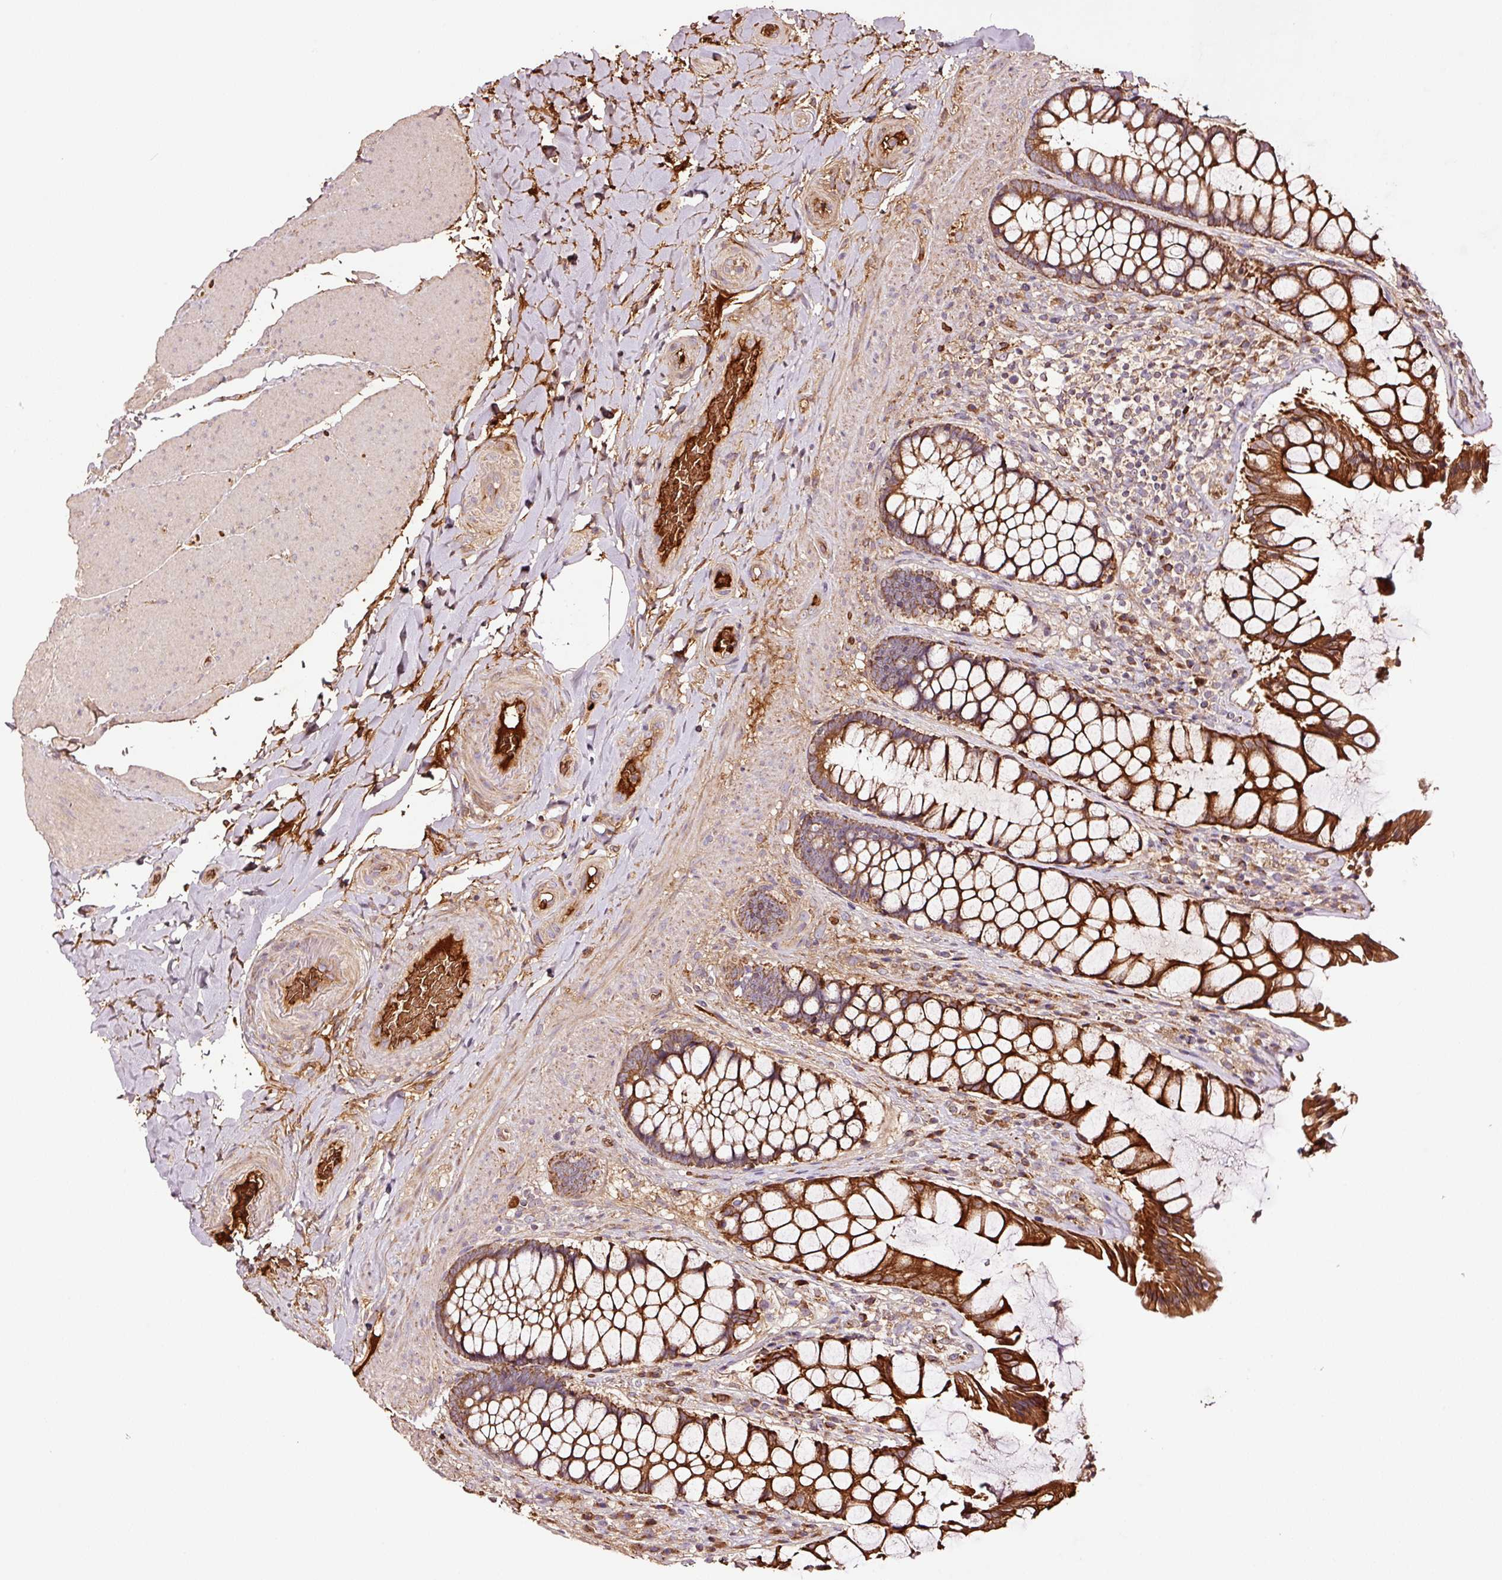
{"staining": {"intensity": "strong", "quantity": ">75%", "location": "cytoplasmic/membranous"}, "tissue": "rectum", "cell_type": "Glandular cells", "image_type": "normal", "snomed": [{"axis": "morphology", "description": "Normal tissue, NOS"}, {"axis": "topography", "description": "Rectum"}], "caption": "A photomicrograph showing strong cytoplasmic/membranous expression in approximately >75% of glandular cells in normal rectum, as visualized by brown immunohistochemical staining.", "gene": "PGLYRP2", "patient": {"sex": "female", "age": 58}}